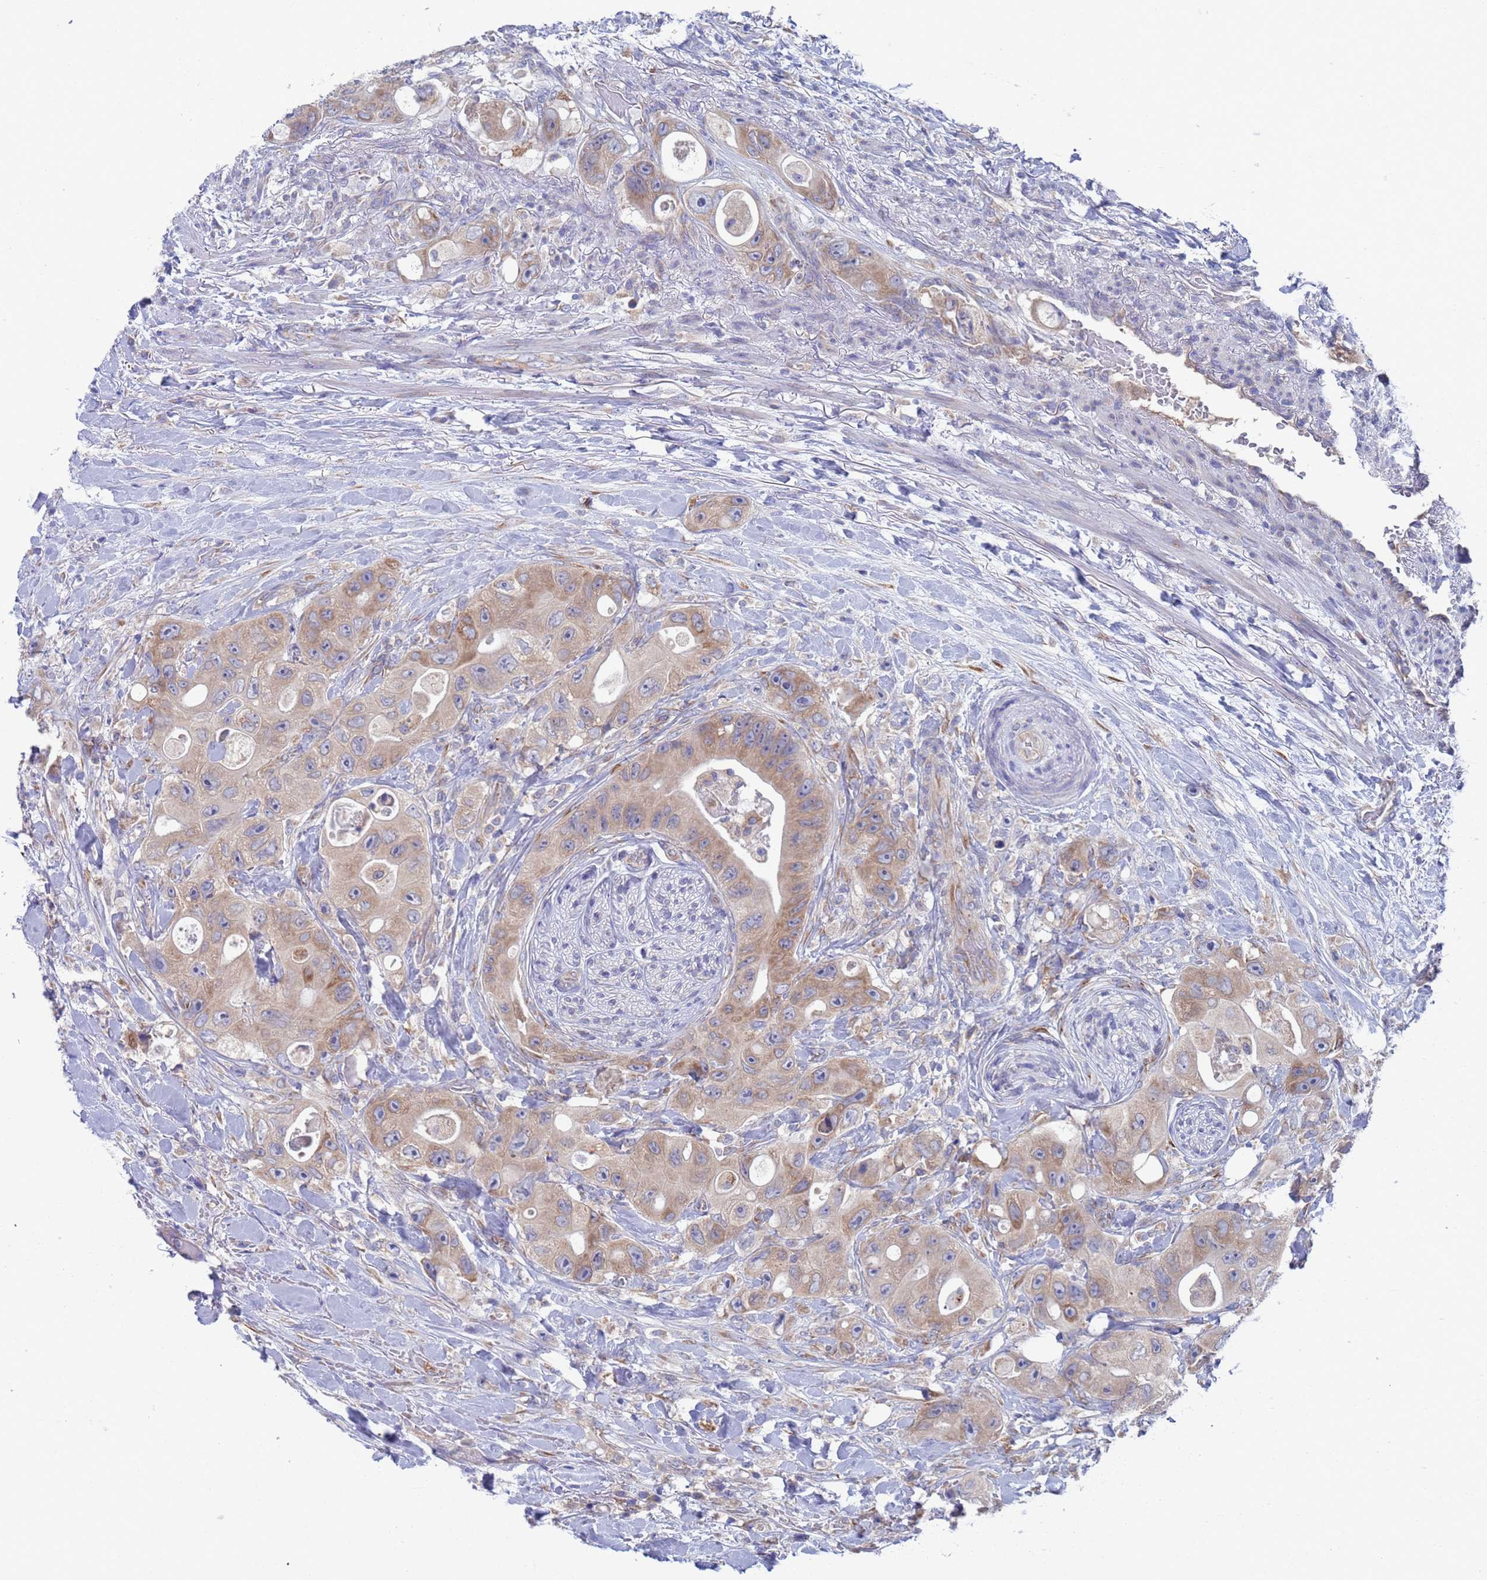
{"staining": {"intensity": "weak", "quantity": ">75%", "location": "cytoplasmic/membranous"}, "tissue": "colorectal cancer", "cell_type": "Tumor cells", "image_type": "cancer", "snomed": [{"axis": "morphology", "description": "Adenocarcinoma, NOS"}, {"axis": "topography", "description": "Colon"}], "caption": "This micrograph exhibits immunohistochemistry (IHC) staining of human colorectal adenocarcinoma, with low weak cytoplasmic/membranous expression in approximately >75% of tumor cells.", "gene": "PET117", "patient": {"sex": "female", "age": 46}}